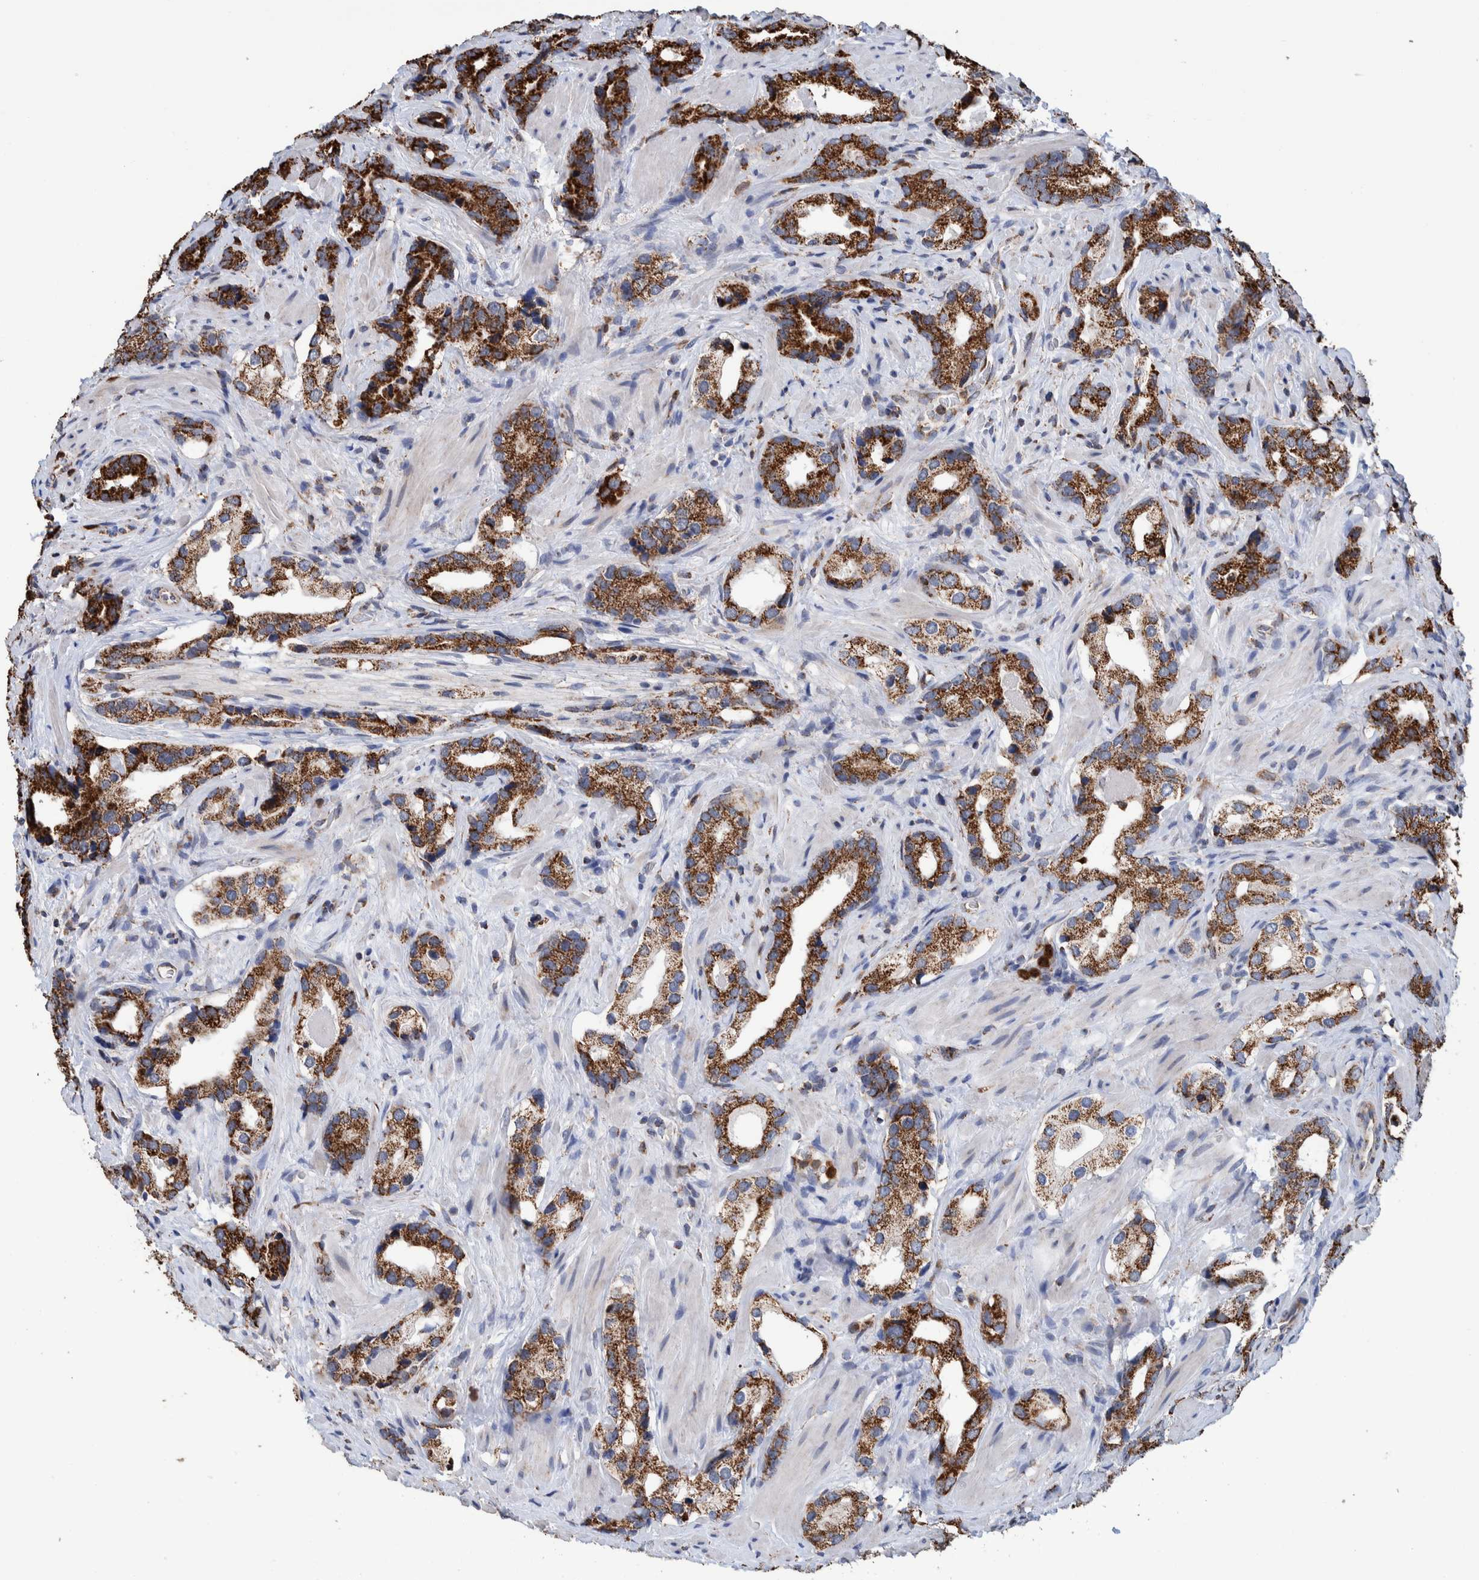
{"staining": {"intensity": "strong", "quantity": ">75%", "location": "cytoplasmic/membranous"}, "tissue": "prostate cancer", "cell_type": "Tumor cells", "image_type": "cancer", "snomed": [{"axis": "morphology", "description": "Adenocarcinoma, High grade"}, {"axis": "topography", "description": "Prostate"}], "caption": "Prostate cancer (high-grade adenocarcinoma) stained for a protein demonstrates strong cytoplasmic/membranous positivity in tumor cells. The staining is performed using DAB (3,3'-diaminobenzidine) brown chromogen to label protein expression. The nuclei are counter-stained blue using hematoxylin.", "gene": "DECR1", "patient": {"sex": "male", "age": 63}}